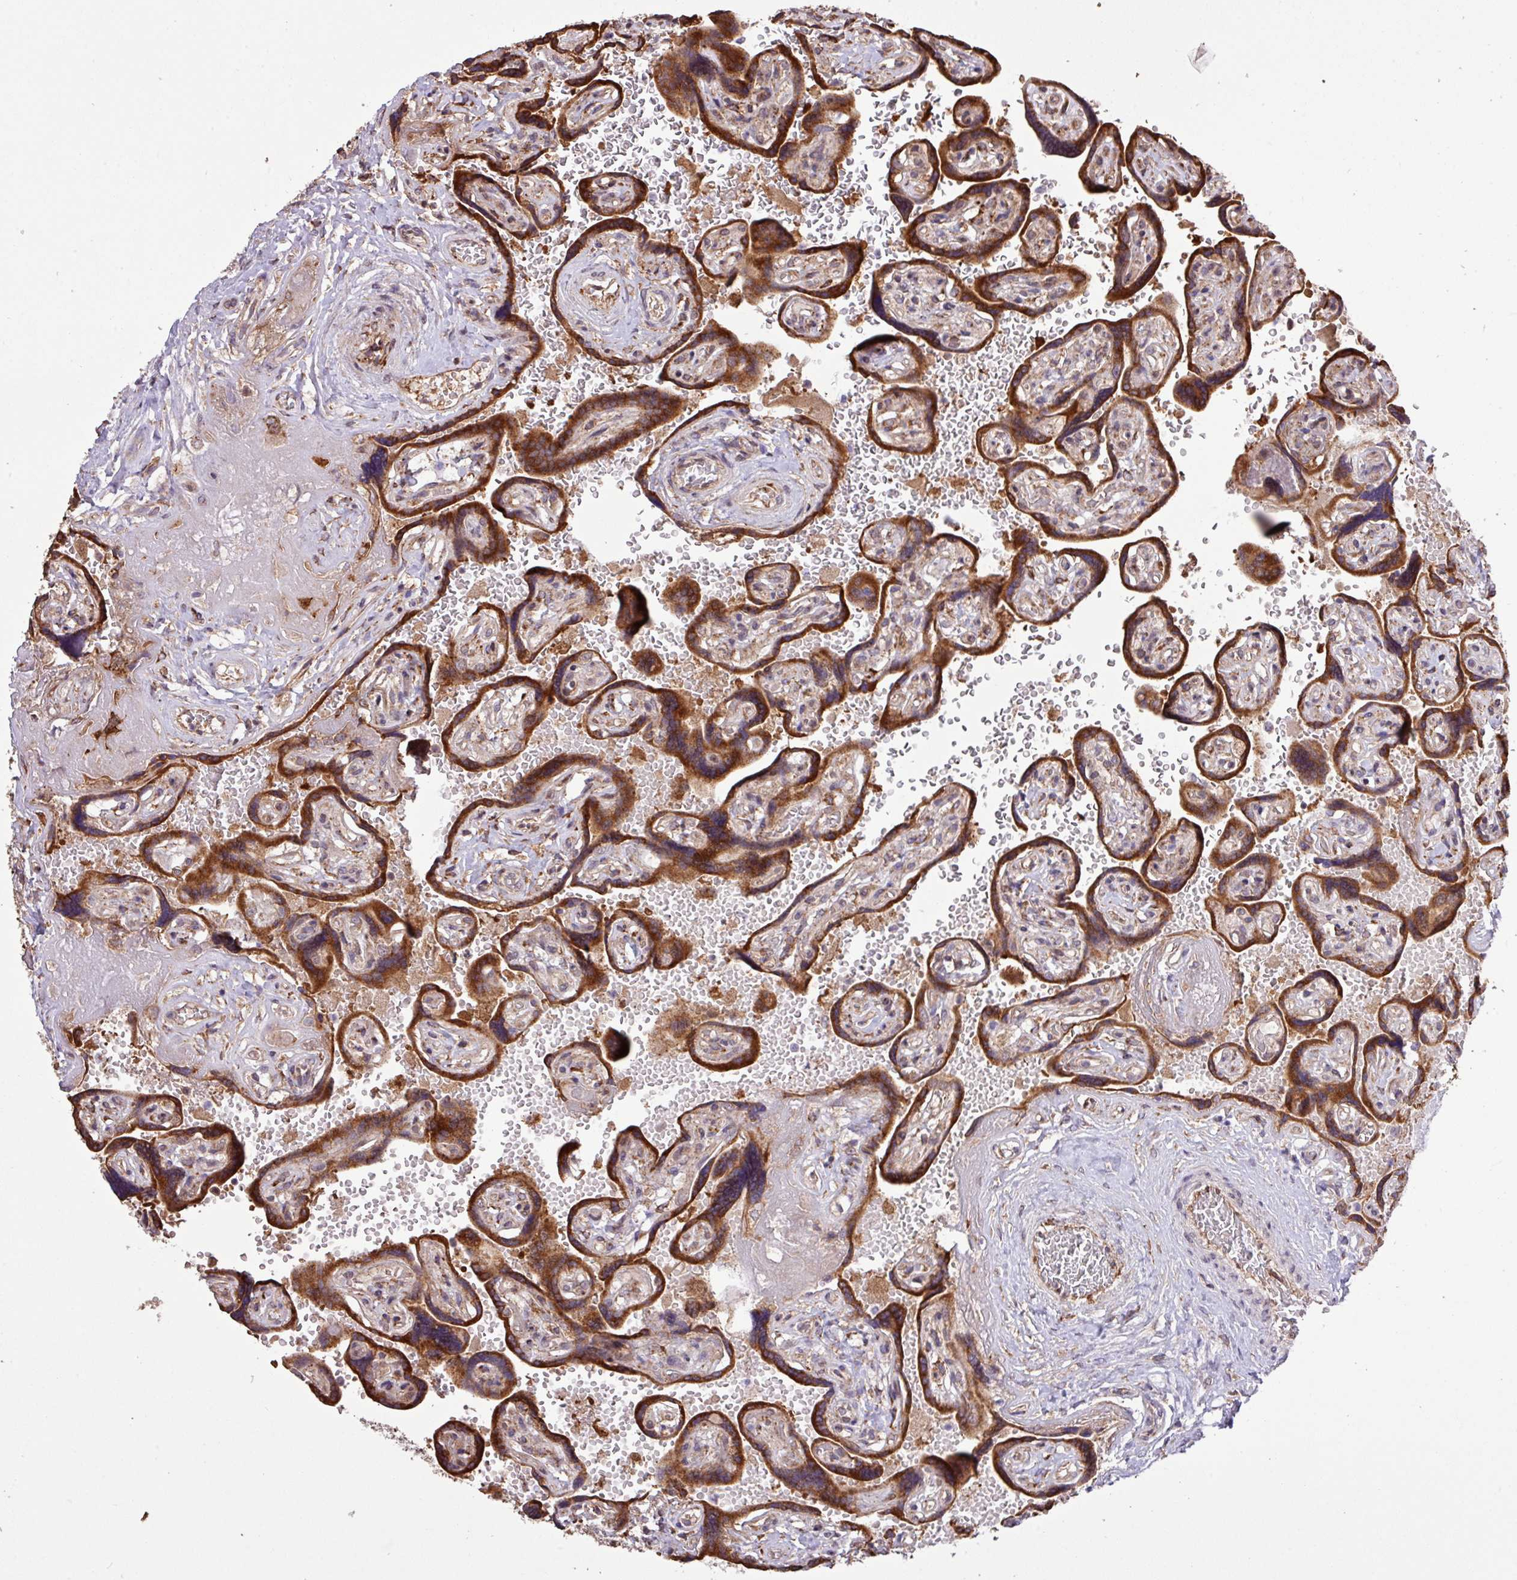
{"staining": {"intensity": "strong", "quantity": ">75%", "location": "cytoplasmic/membranous"}, "tissue": "placenta", "cell_type": "Trophoblastic cells", "image_type": "normal", "snomed": [{"axis": "morphology", "description": "Normal tissue, NOS"}, {"axis": "topography", "description": "Placenta"}], "caption": "High-power microscopy captured an immunohistochemistry image of benign placenta, revealing strong cytoplasmic/membranous expression in about >75% of trophoblastic cells. (Brightfield microscopy of DAB IHC at high magnification).", "gene": "MEGF6", "patient": {"sex": "female", "age": 32}}